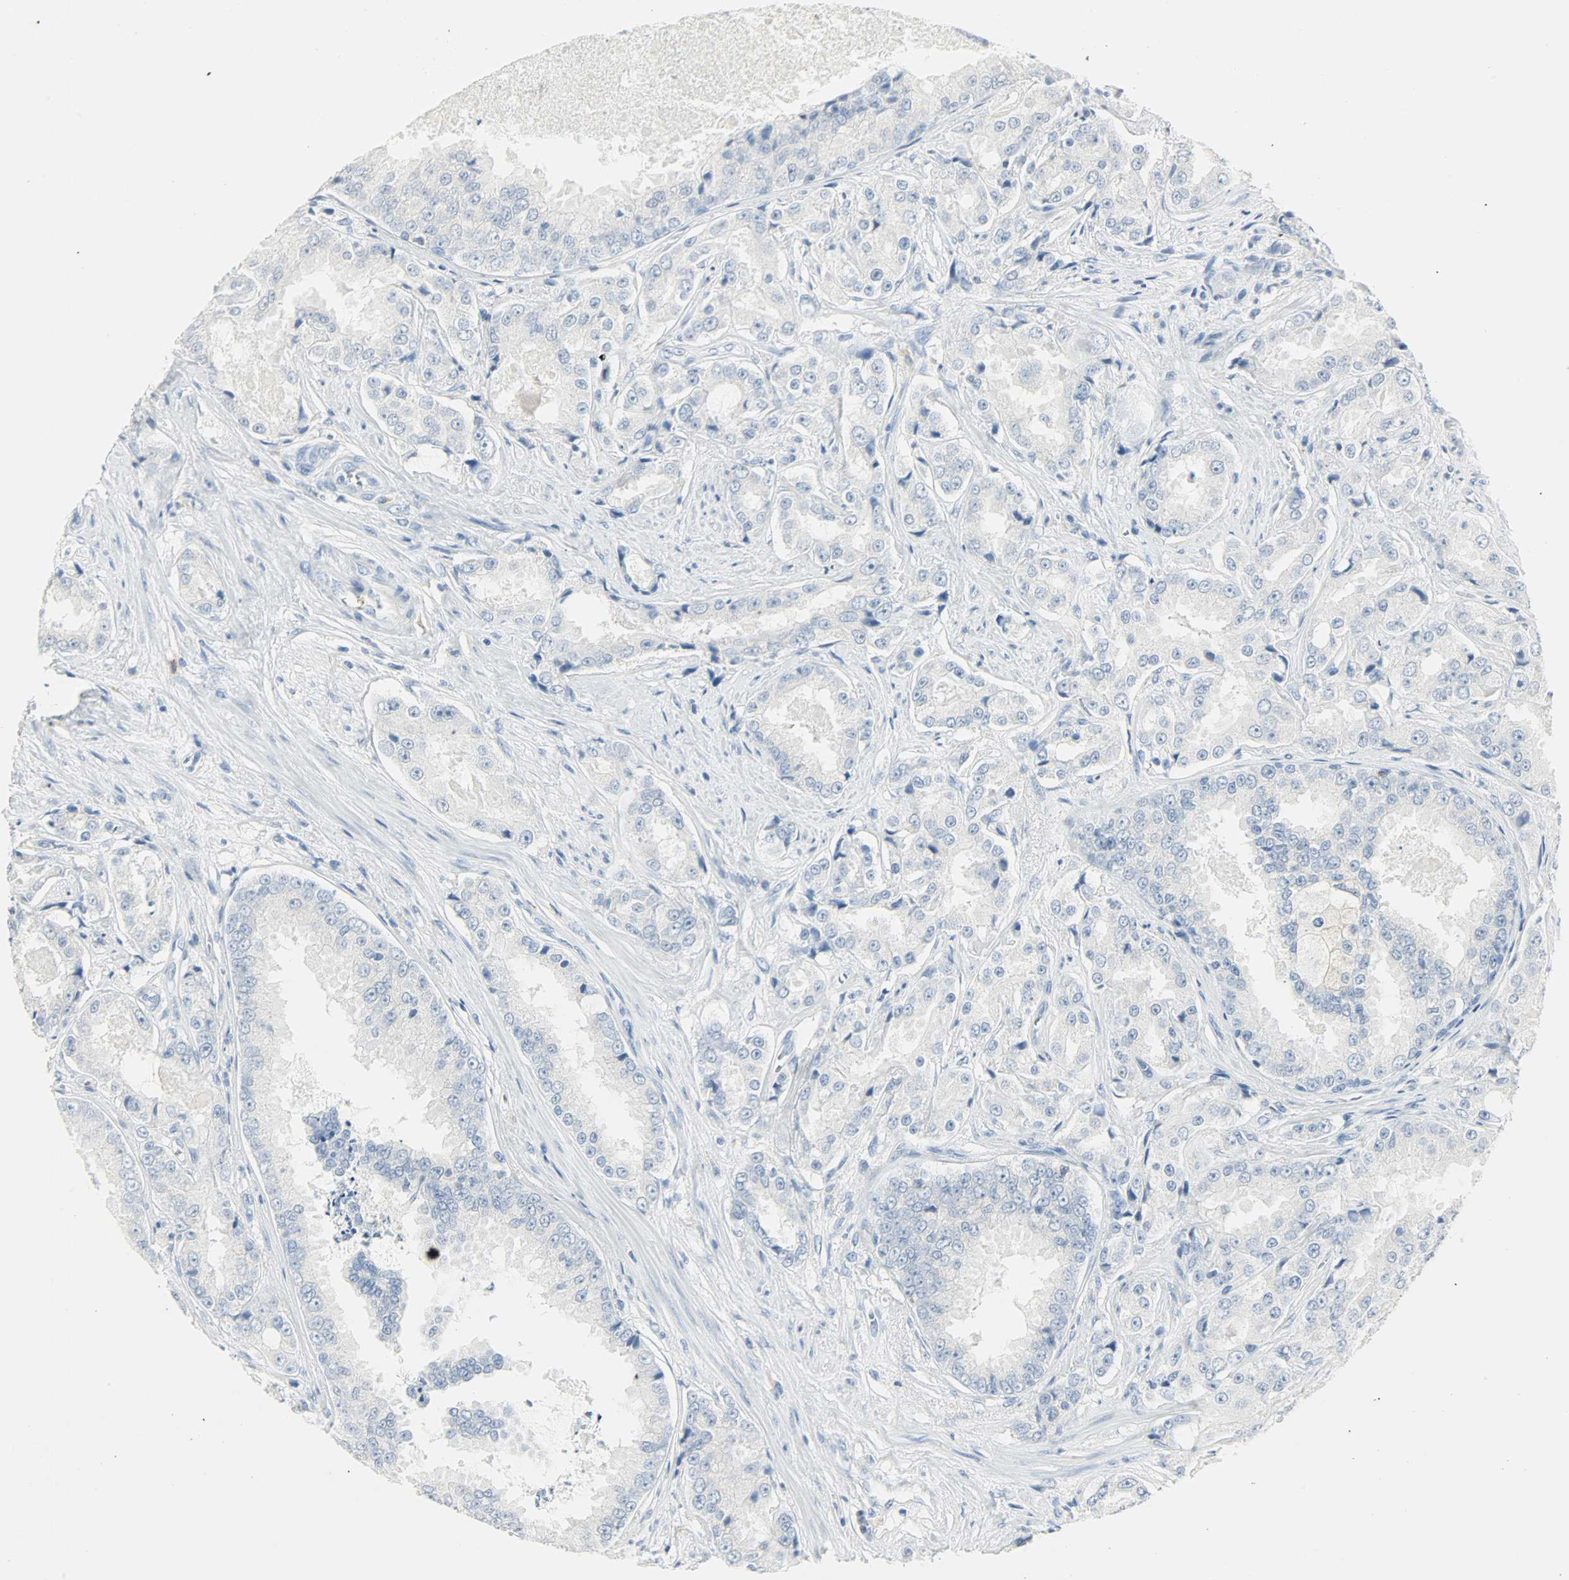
{"staining": {"intensity": "negative", "quantity": "none", "location": "none"}, "tissue": "prostate cancer", "cell_type": "Tumor cells", "image_type": "cancer", "snomed": [{"axis": "morphology", "description": "Adenocarcinoma, High grade"}, {"axis": "topography", "description": "Prostate"}], "caption": "Photomicrograph shows no protein expression in tumor cells of prostate cancer (high-grade adenocarcinoma) tissue.", "gene": "PTPN6", "patient": {"sex": "male", "age": 73}}